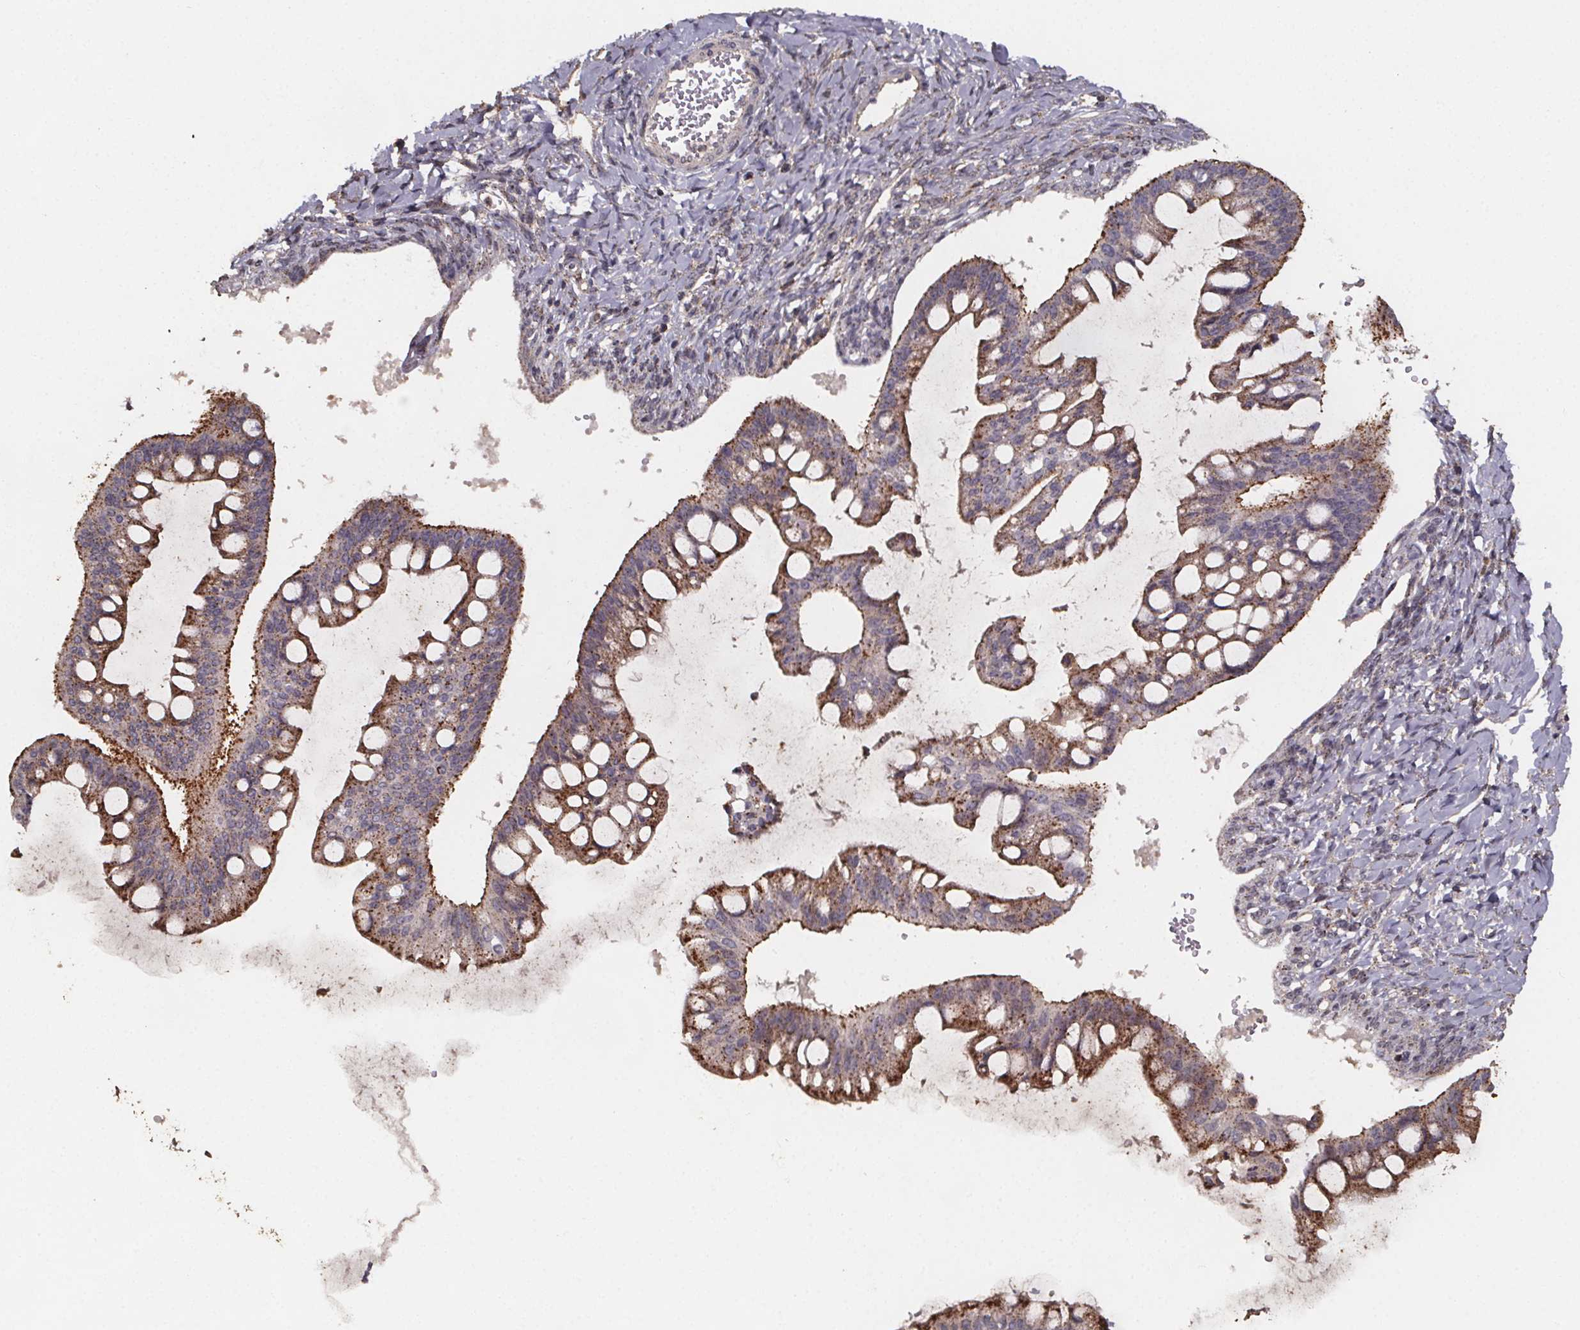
{"staining": {"intensity": "moderate", "quantity": "25%-75%", "location": "cytoplasmic/membranous"}, "tissue": "ovarian cancer", "cell_type": "Tumor cells", "image_type": "cancer", "snomed": [{"axis": "morphology", "description": "Cystadenocarcinoma, mucinous, NOS"}, {"axis": "topography", "description": "Ovary"}], "caption": "A histopathology image of human ovarian cancer (mucinous cystadenocarcinoma) stained for a protein shows moderate cytoplasmic/membranous brown staining in tumor cells.", "gene": "ZNF879", "patient": {"sex": "female", "age": 73}}